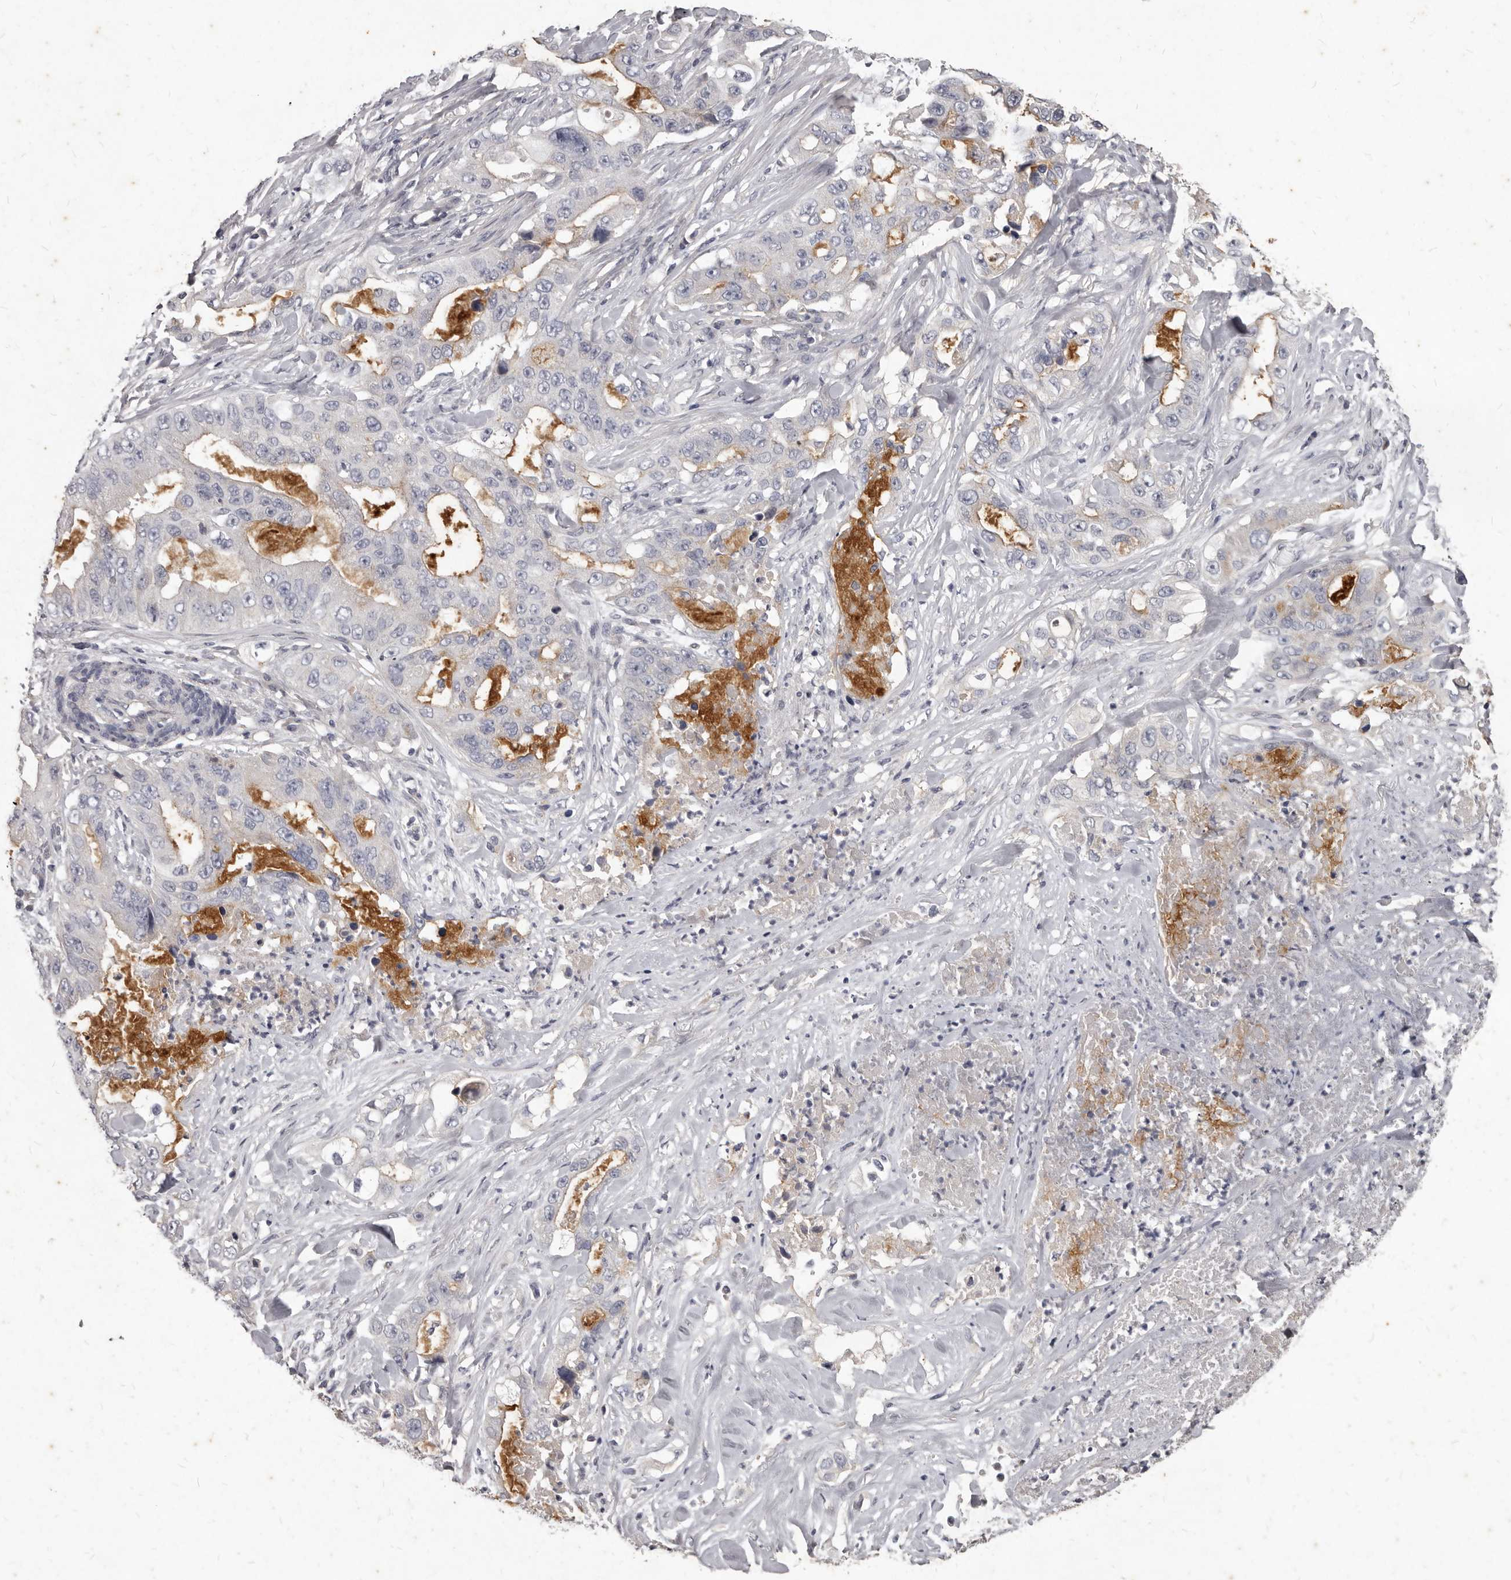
{"staining": {"intensity": "moderate", "quantity": "<25%", "location": "cytoplasmic/membranous"}, "tissue": "lung cancer", "cell_type": "Tumor cells", "image_type": "cancer", "snomed": [{"axis": "morphology", "description": "Adenocarcinoma, NOS"}, {"axis": "topography", "description": "Lung"}], "caption": "Immunohistochemical staining of human lung adenocarcinoma shows low levels of moderate cytoplasmic/membranous protein staining in about <25% of tumor cells. The staining was performed using DAB (3,3'-diaminobenzidine), with brown indicating positive protein expression. Nuclei are stained blue with hematoxylin.", "gene": "GPRC5C", "patient": {"sex": "female", "age": 51}}